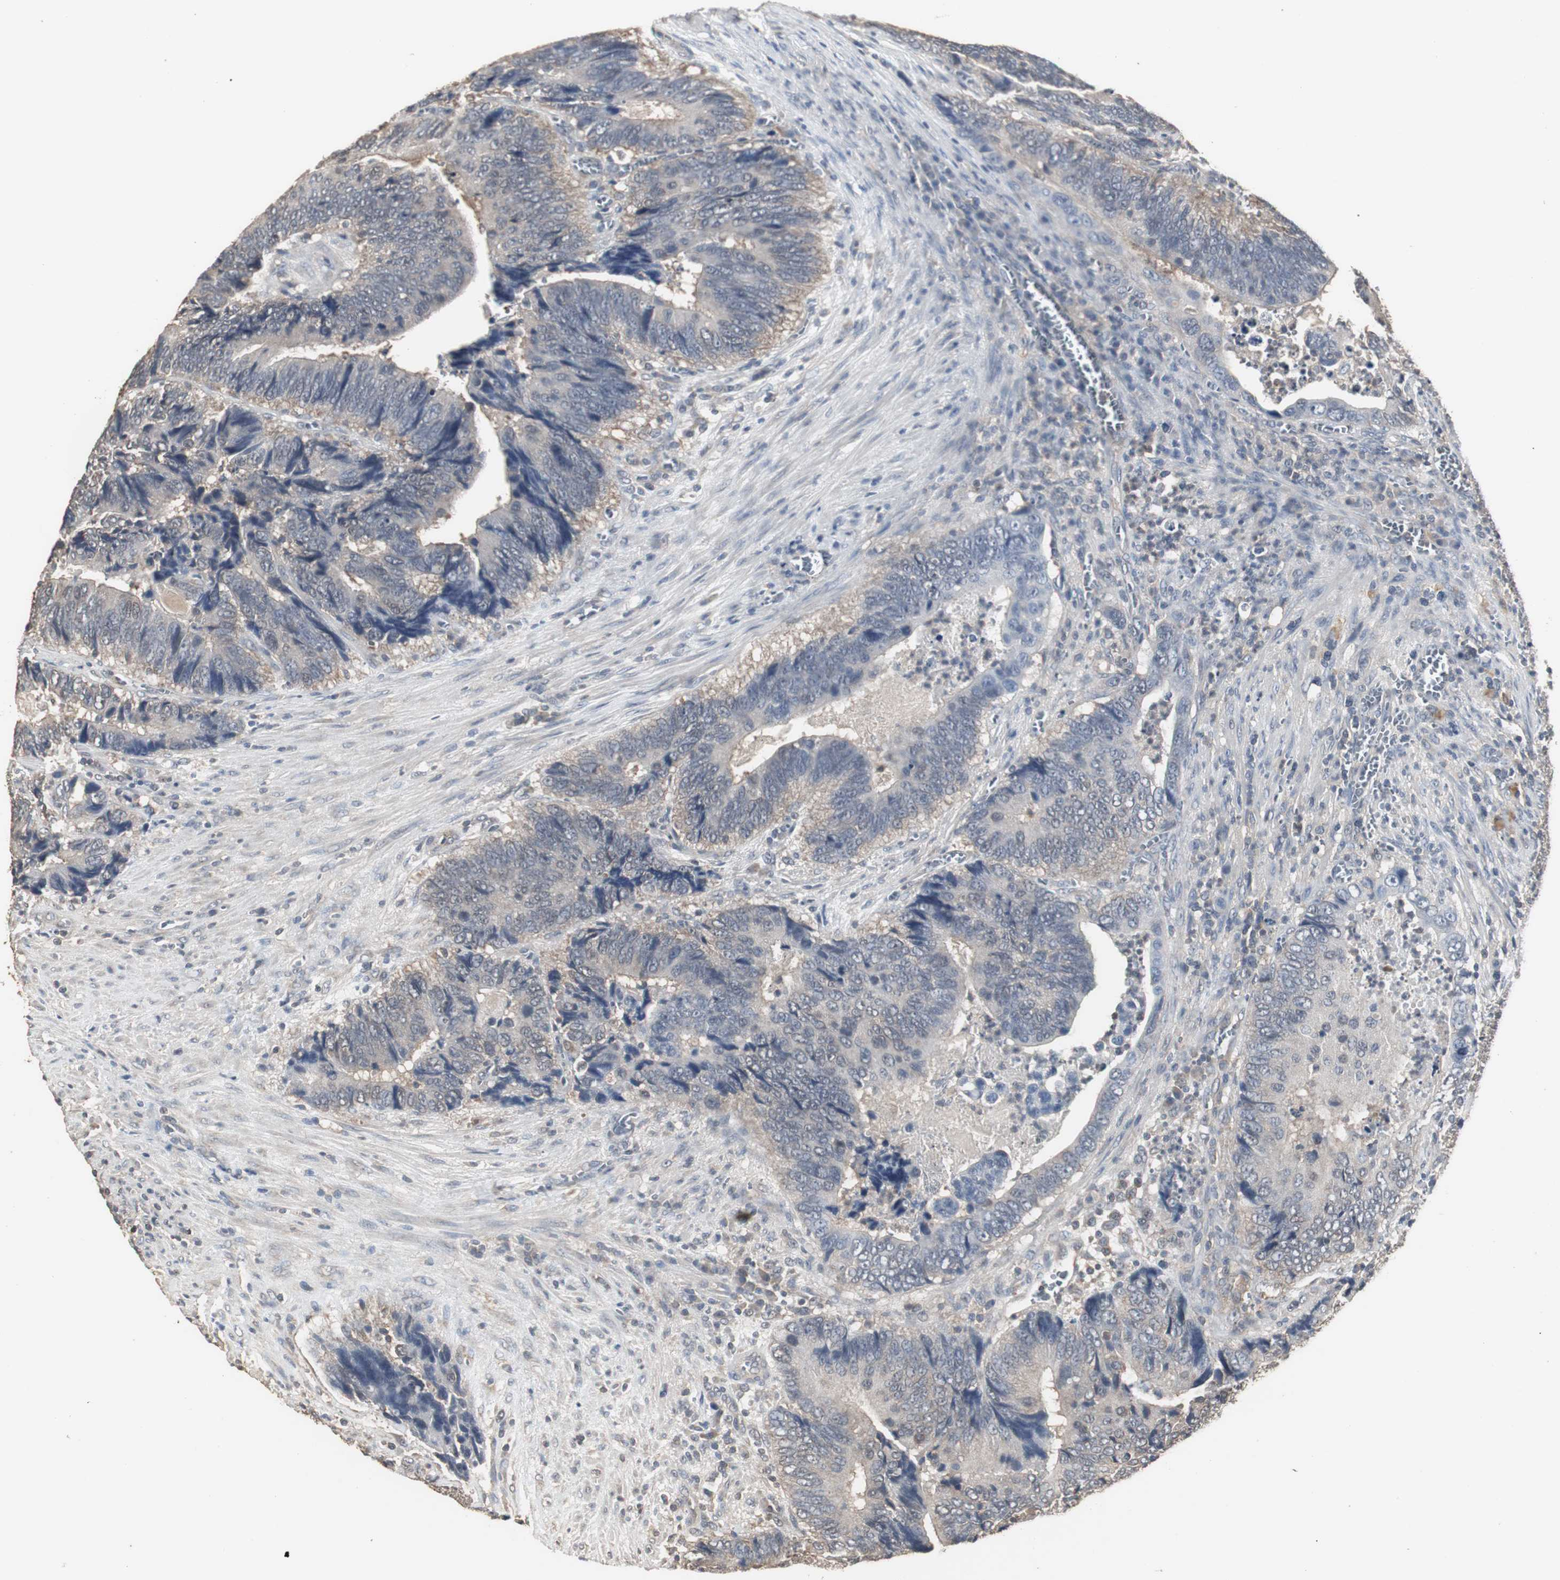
{"staining": {"intensity": "weak", "quantity": "<25%", "location": "cytoplasmic/membranous"}, "tissue": "colorectal cancer", "cell_type": "Tumor cells", "image_type": "cancer", "snomed": [{"axis": "morphology", "description": "Adenocarcinoma, NOS"}, {"axis": "topography", "description": "Colon"}], "caption": "Tumor cells are negative for brown protein staining in colorectal adenocarcinoma.", "gene": "HPRT1", "patient": {"sex": "male", "age": 72}}